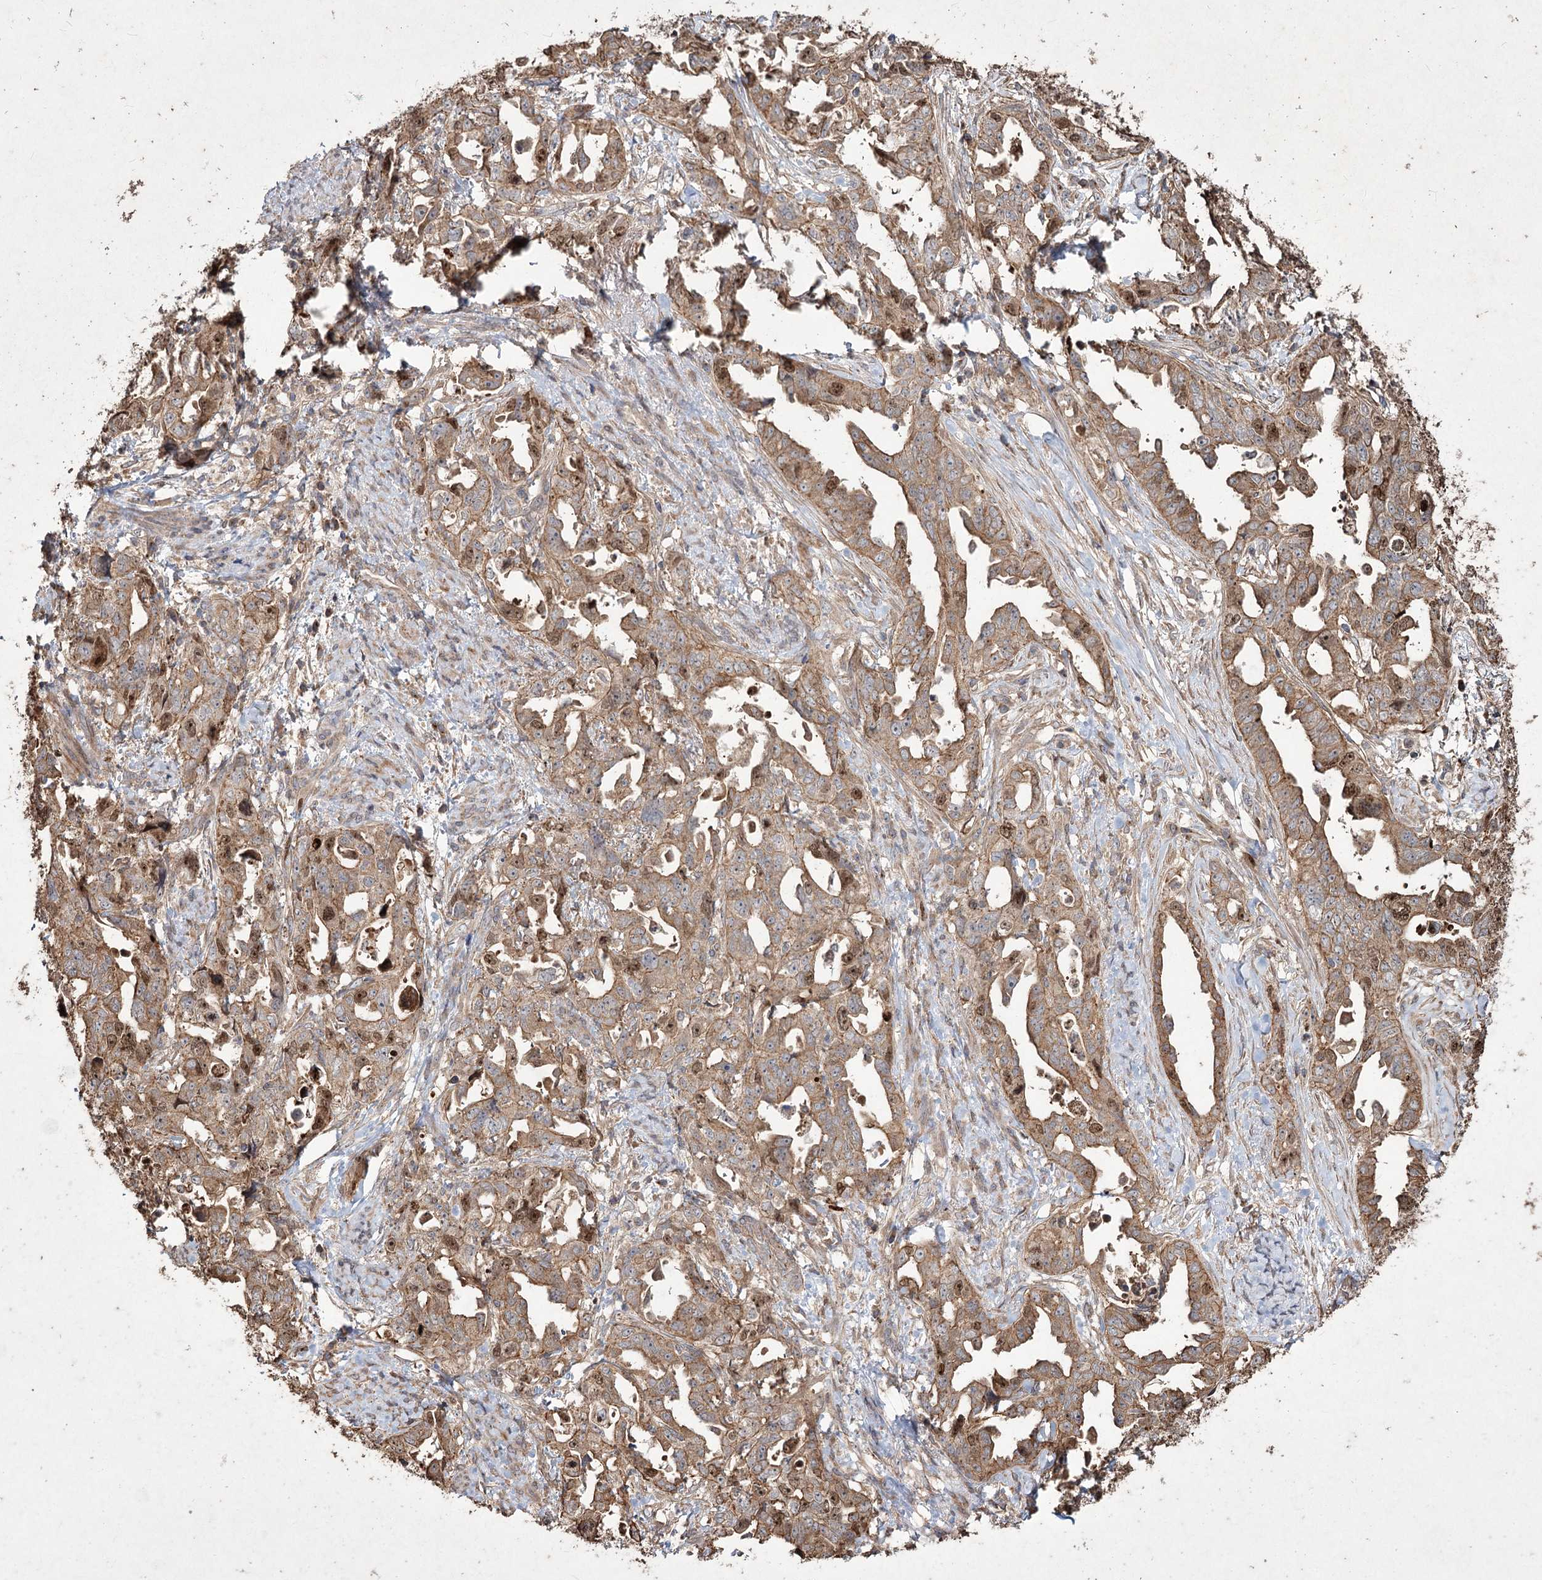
{"staining": {"intensity": "moderate", "quantity": ">75%", "location": "cytoplasmic/membranous,nuclear"}, "tissue": "endometrial cancer", "cell_type": "Tumor cells", "image_type": "cancer", "snomed": [{"axis": "morphology", "description": "Adenocarcinoma, NOS"}, {"axis": "topography", "description": "Endometrium"}], "caption": "Endometrial cancer (adenocarcinoma) stained for a protein demonstrates moderate cytoplasmic/membranous and nuclear positivity in tumor cells.", "gene": "PRC1", "patient": {"sex": "female", "age": 65}}